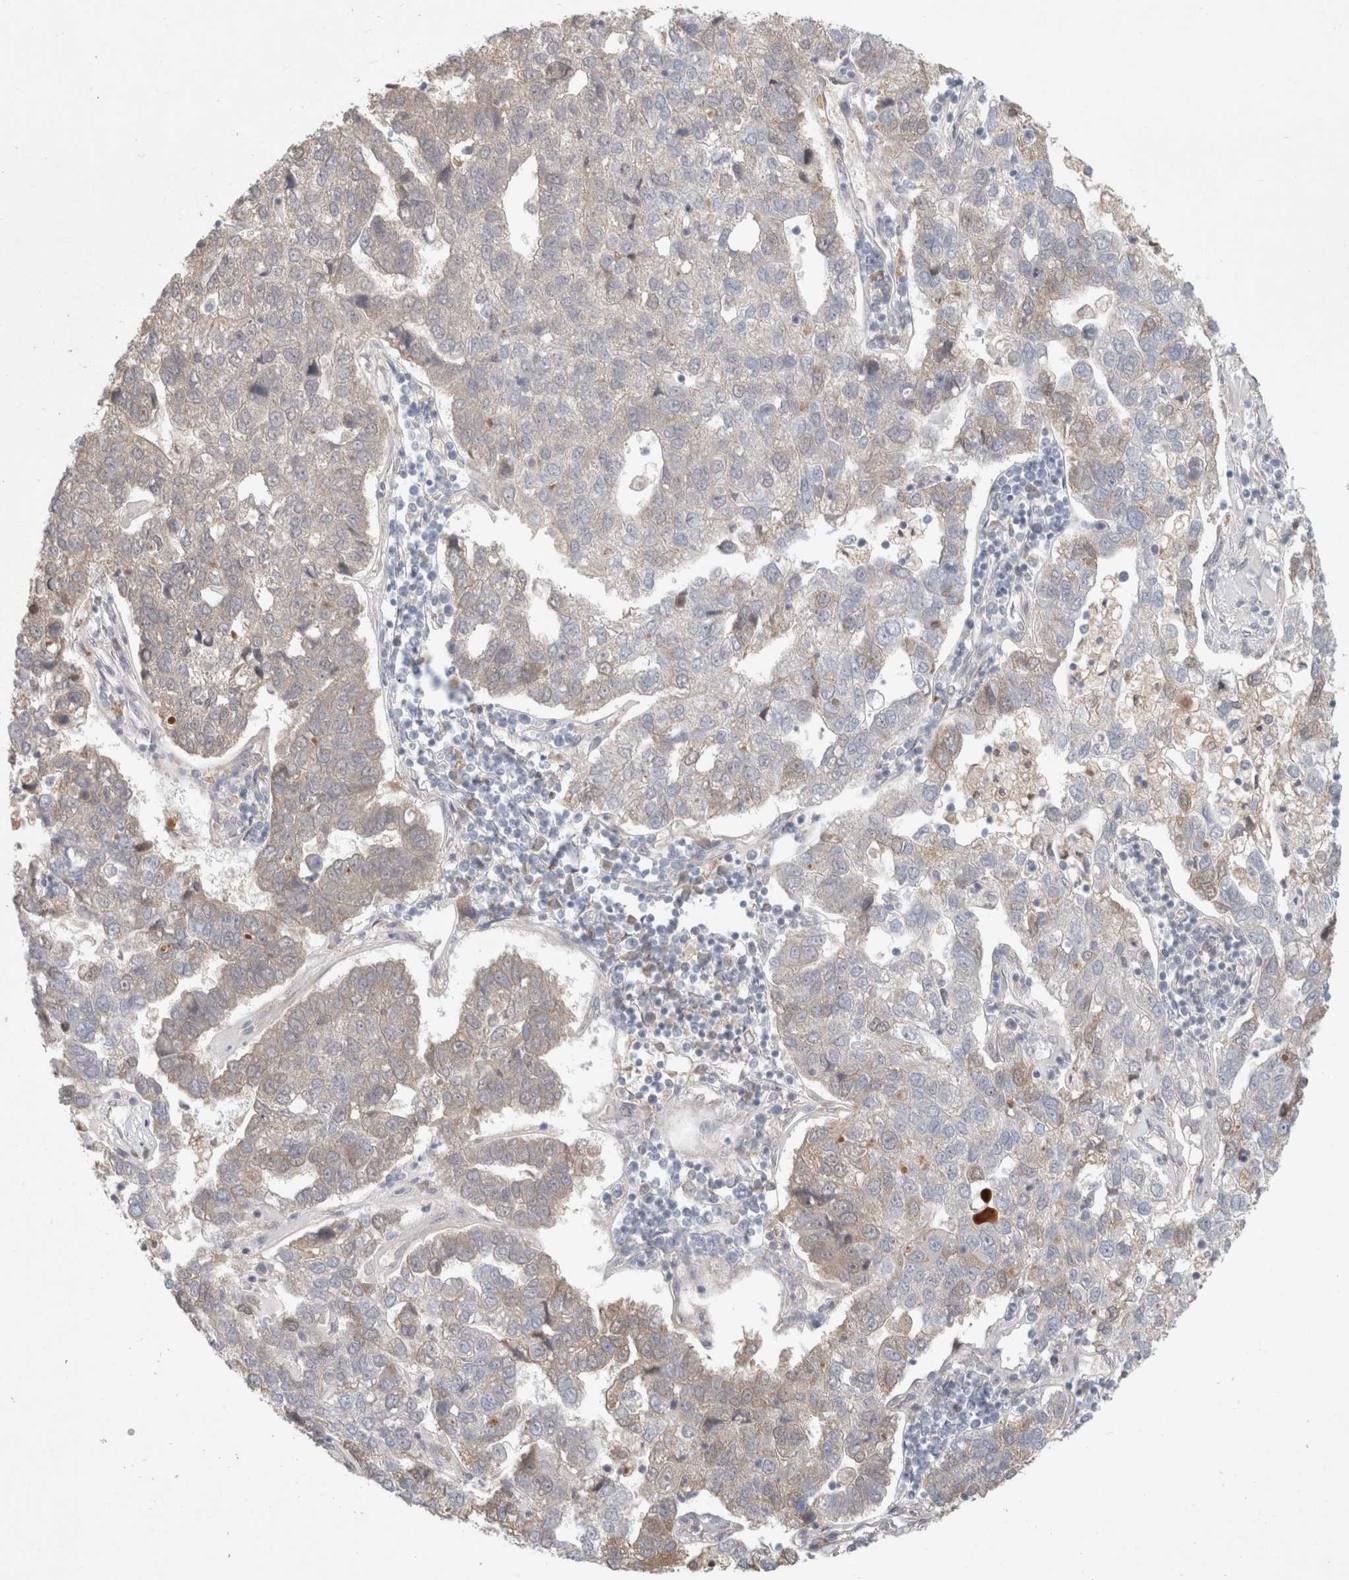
{"staining": {"intensity": "negative", "quantity": "none", "location": "none"}, "tissue": "pancreatic cancer", "cell_type": "Tumor cells", "image_type": "cancer", "snomed": [{"axis": "morphology", "description": "Adenocarcinoma, NOS"}, {"axis": "topography", "description": "Pancreas"}], "caption": "High magnification brightfield microscopy of pancreatic cancer (adenocarcinoma) stained with DAB (brown) and counterstained with hematoxylin (blue): tumor cells show no significant expression.", "gene": "RASAL2", "patient": {"sex": "female", "age": 61}}